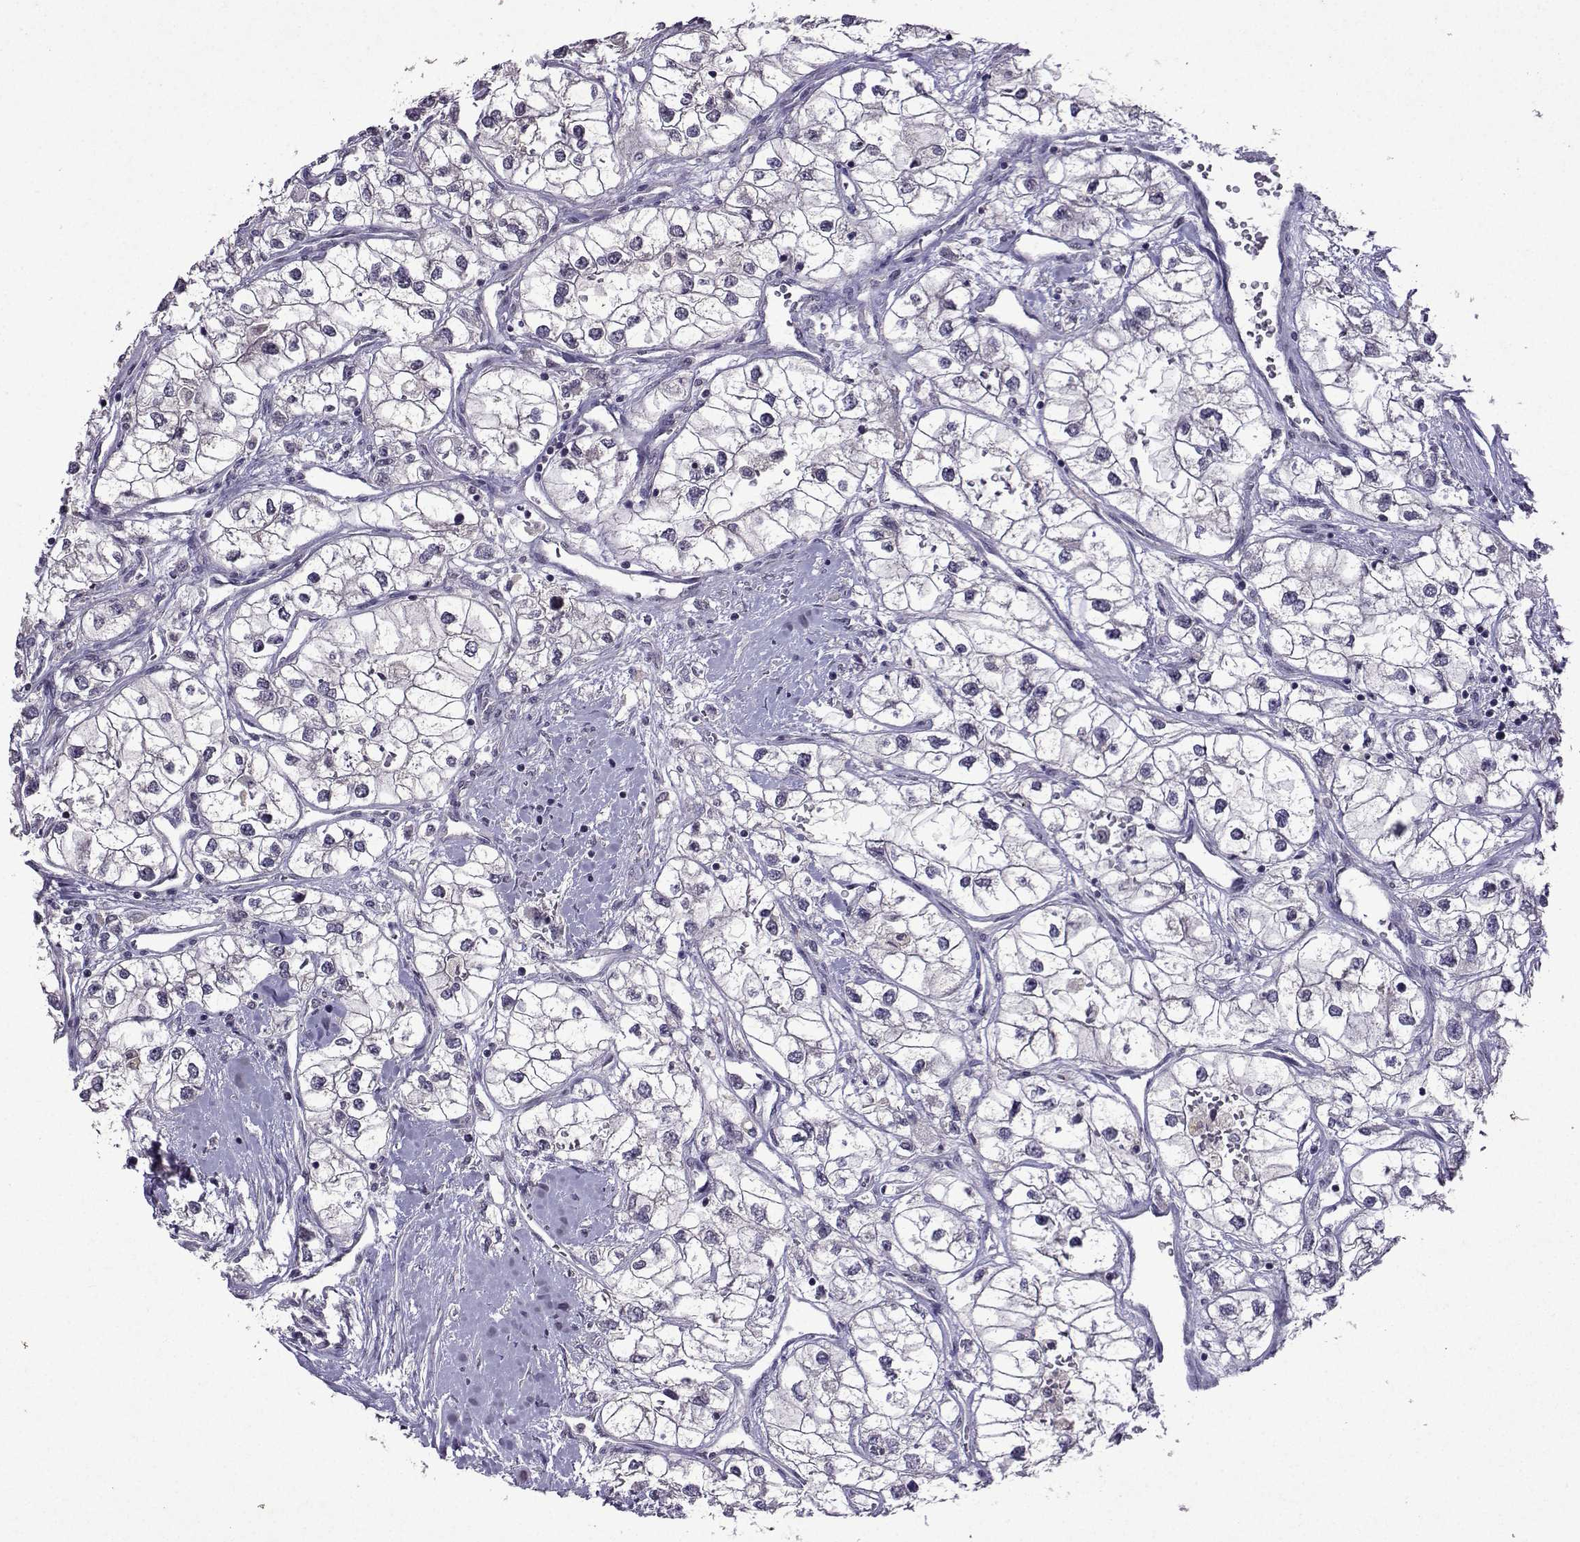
{"staining": {"intensity": "negative", "quantity": "none", "location": "none"}, "tissue": "renal cancer", "cell_type": "Tumor cells", "image_type": "cancer", "snomed": [{"axis": "morphology", "description": "Adenocarcinoma, NOS"}, {"axis": "topography", "description": "Kidney"}], "caption": "Immunohistochemistry of renal cancer shows no staining in tumor cells. (Brightfield microscopy of DAB immunohistochemistry (IHC) at high magnification).", "gene": "CCL28", "patient": {"sex": "male", "age": 59}}